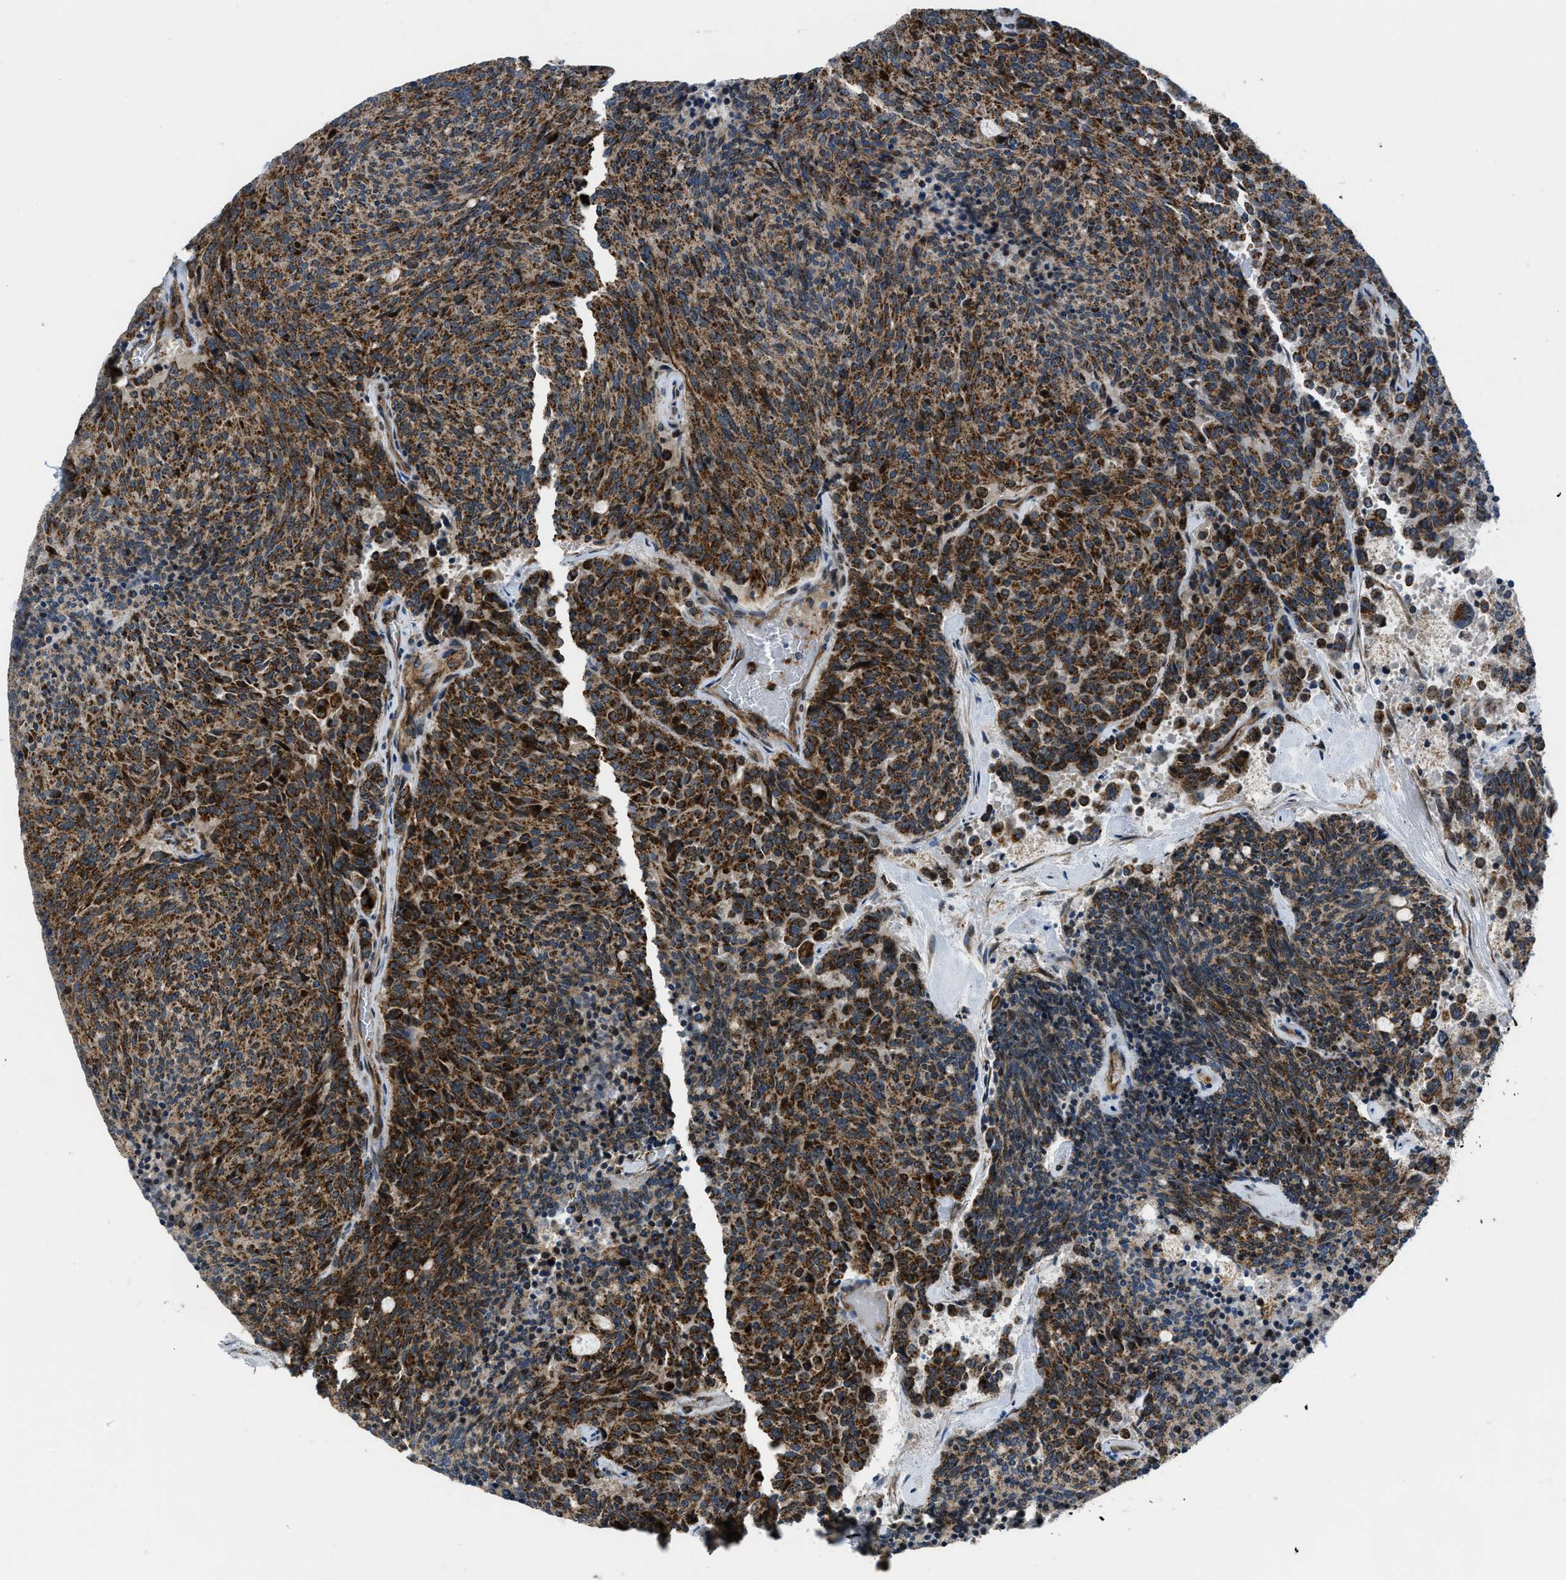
{"staining": {"intensity": "strong", "quantity": ">75%", "location": "cytoplasmic/membranous"}, "tissue": "carcinoid", "cell_type": "Tumor cells", "image_type": "cancer", "snomed": [{"axis": "morphology", "description": "Carcinoid, malignant, NOS"}, {"axis": "topography", "description": "Pancreas"}], "caption": "Immunohistochemical staining of malignant carcinoid reveals high levels of strong cytoplasmic/membranous protein expression in about >75% of tumor cells.", "gene": "GSDME", "patient": {"sex": "female", "age": 54}}